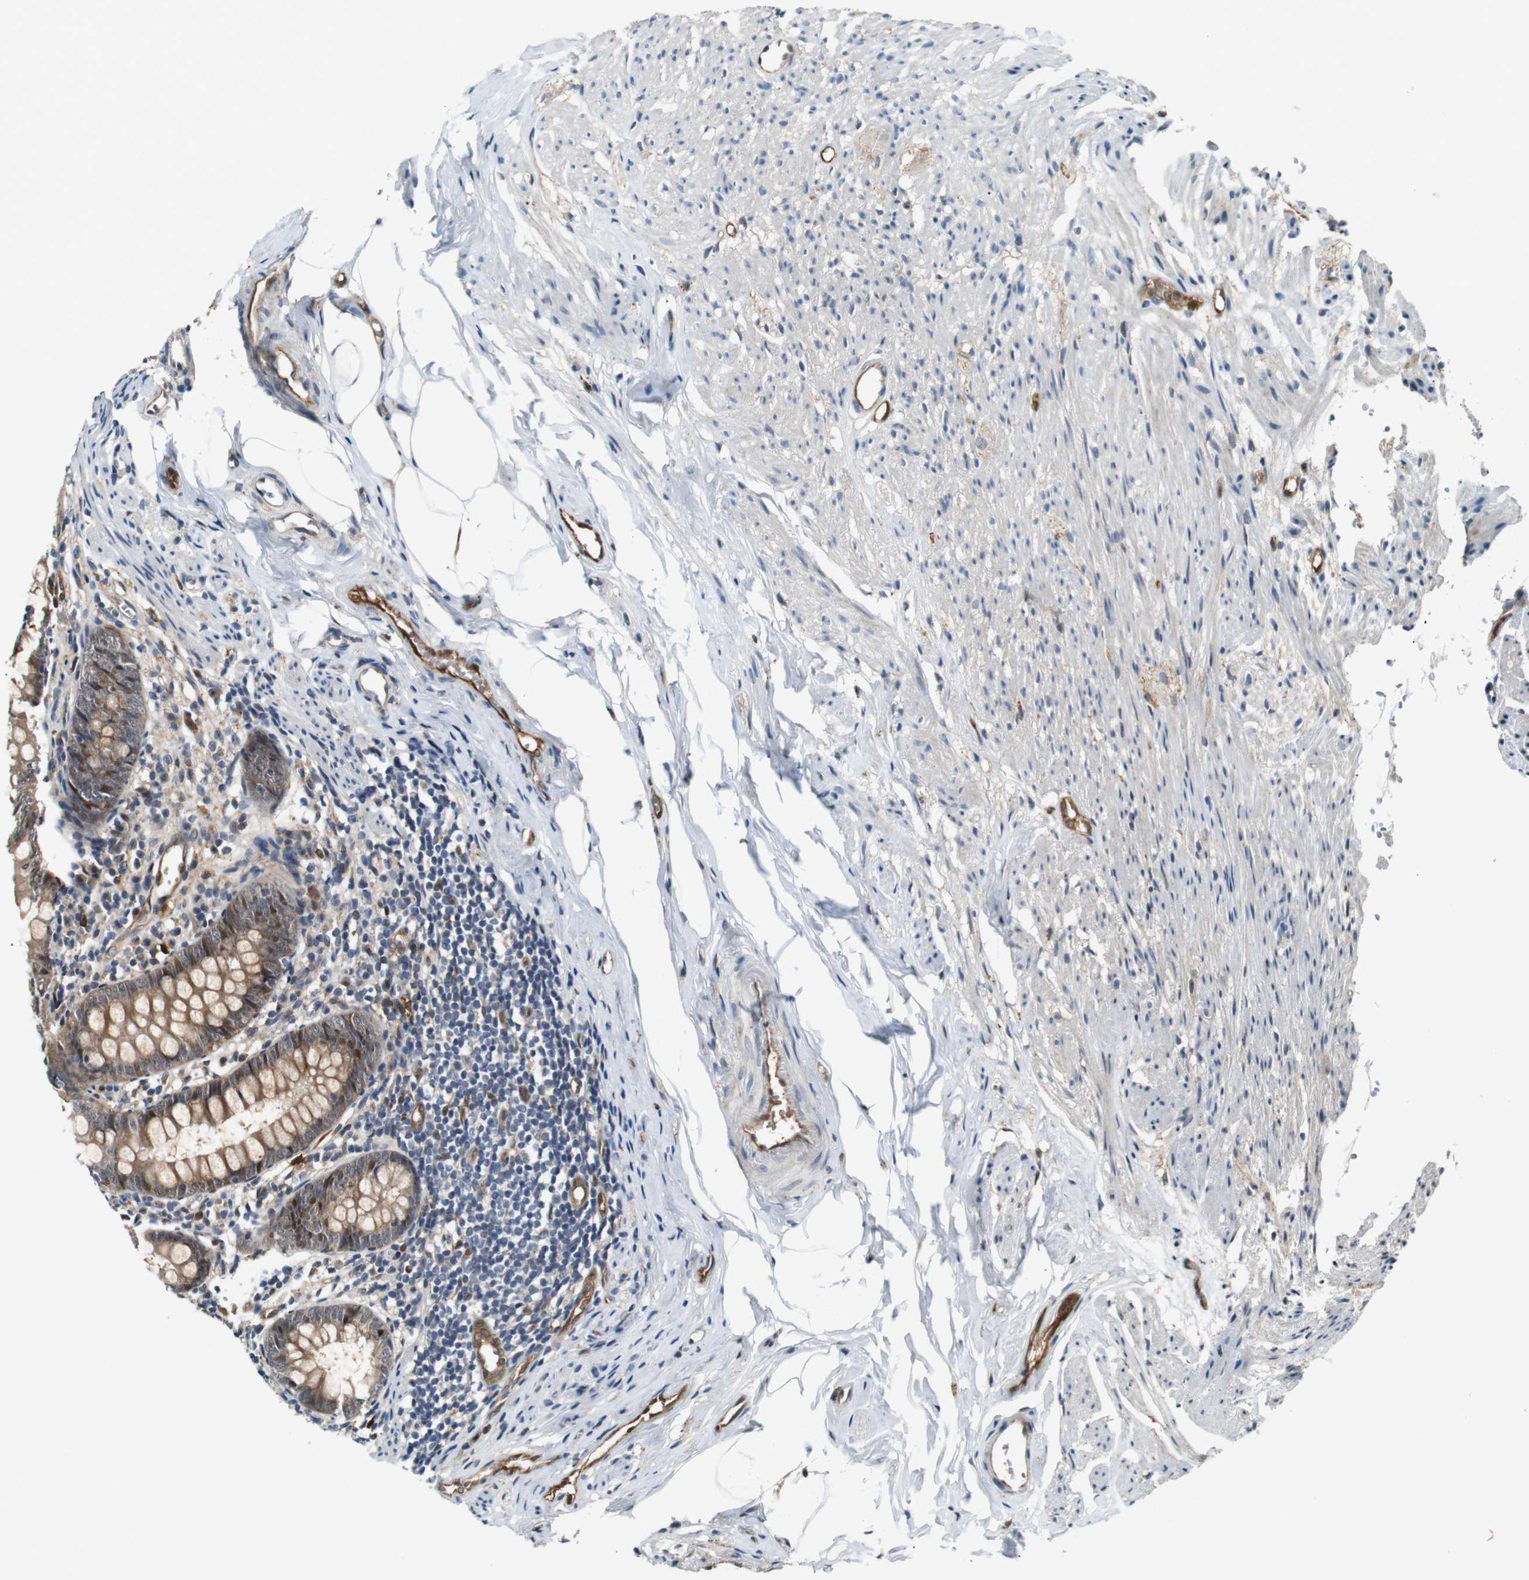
{"staining": {"intensity": "strong", "quantity": "25%-75%", "location": "cytoplasmic/membranous,nuclear"}, "tissue": "appendix", "cell_type": "Glandular cells", "image_type": "normal", "snomed": [{"axis": "morphology", "description": "Normal tissue, NOS"}, {"axis": "topography", "description": "Appendix"}], "caption": "A photomicrograph of human appendix stained for a protein demonstrates strong cytoplasmic/membranous,nuclear brown staining in glandular cells.", "gene": "LXN", "patient": {"sex": "female", "age": 77}}